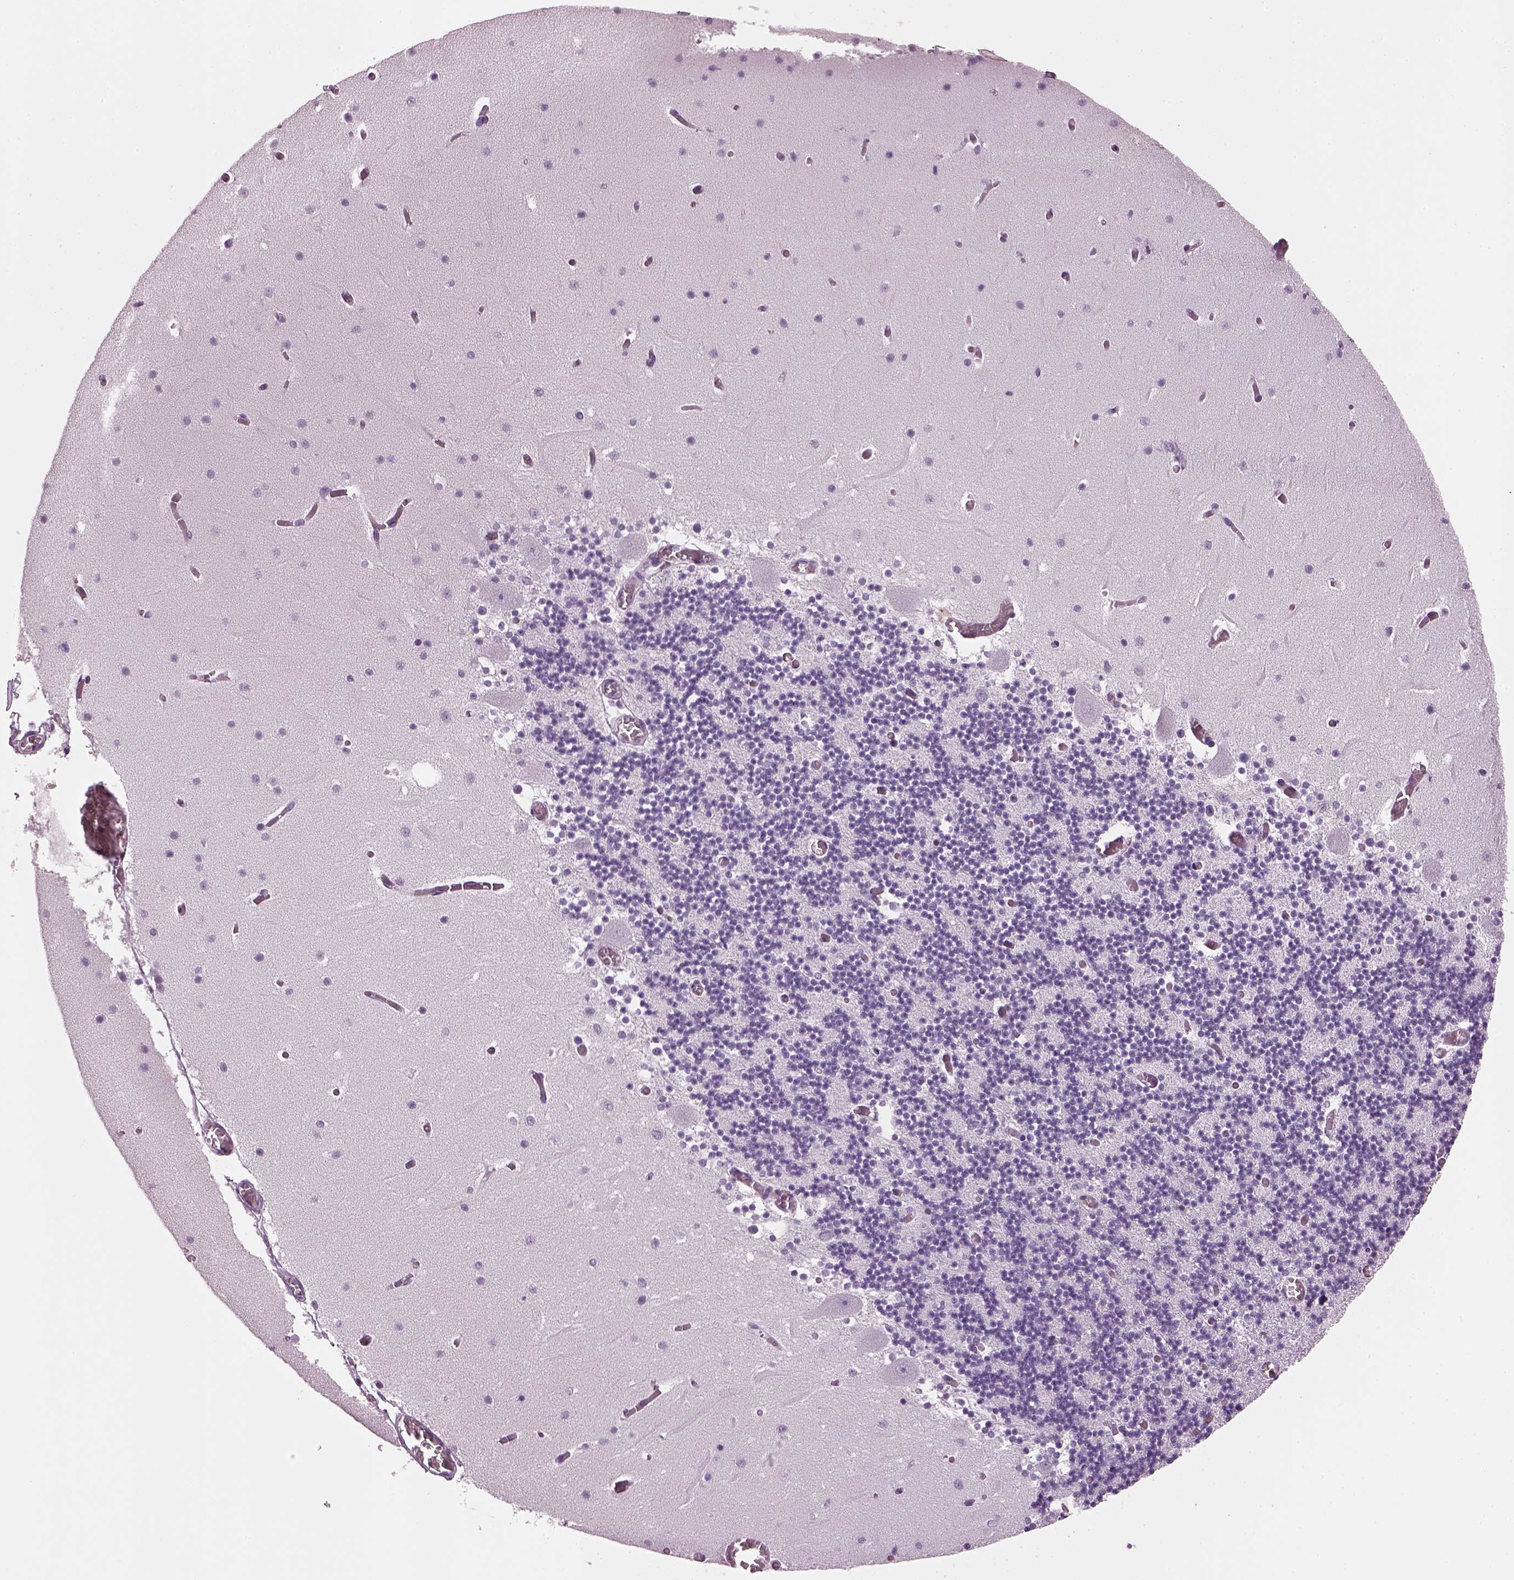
{"staining": {"intensity": "negative", "quantity": "none", "location": "none"}, "tissue": "cerebellum", "cell_type": "Cells in granular layer", "image_type": "normal", "snomed": [{"axis": "morphology", "description": "Normal tissue, NOS"}, {"axis": "topography", "description": "Cerebellum"}], "caption": "Cells in granular layer are negative for brown protein staining in benign cerebellum. Brightfield microscopy of immunohistochemistry (IHC) stained with DAB (3,3'-diaminobenzidine) (brown) and hematoxylin (blue), captured at high magnification.", "gene": "PRR9", "patient": {"sex": "female", "age": 28}}